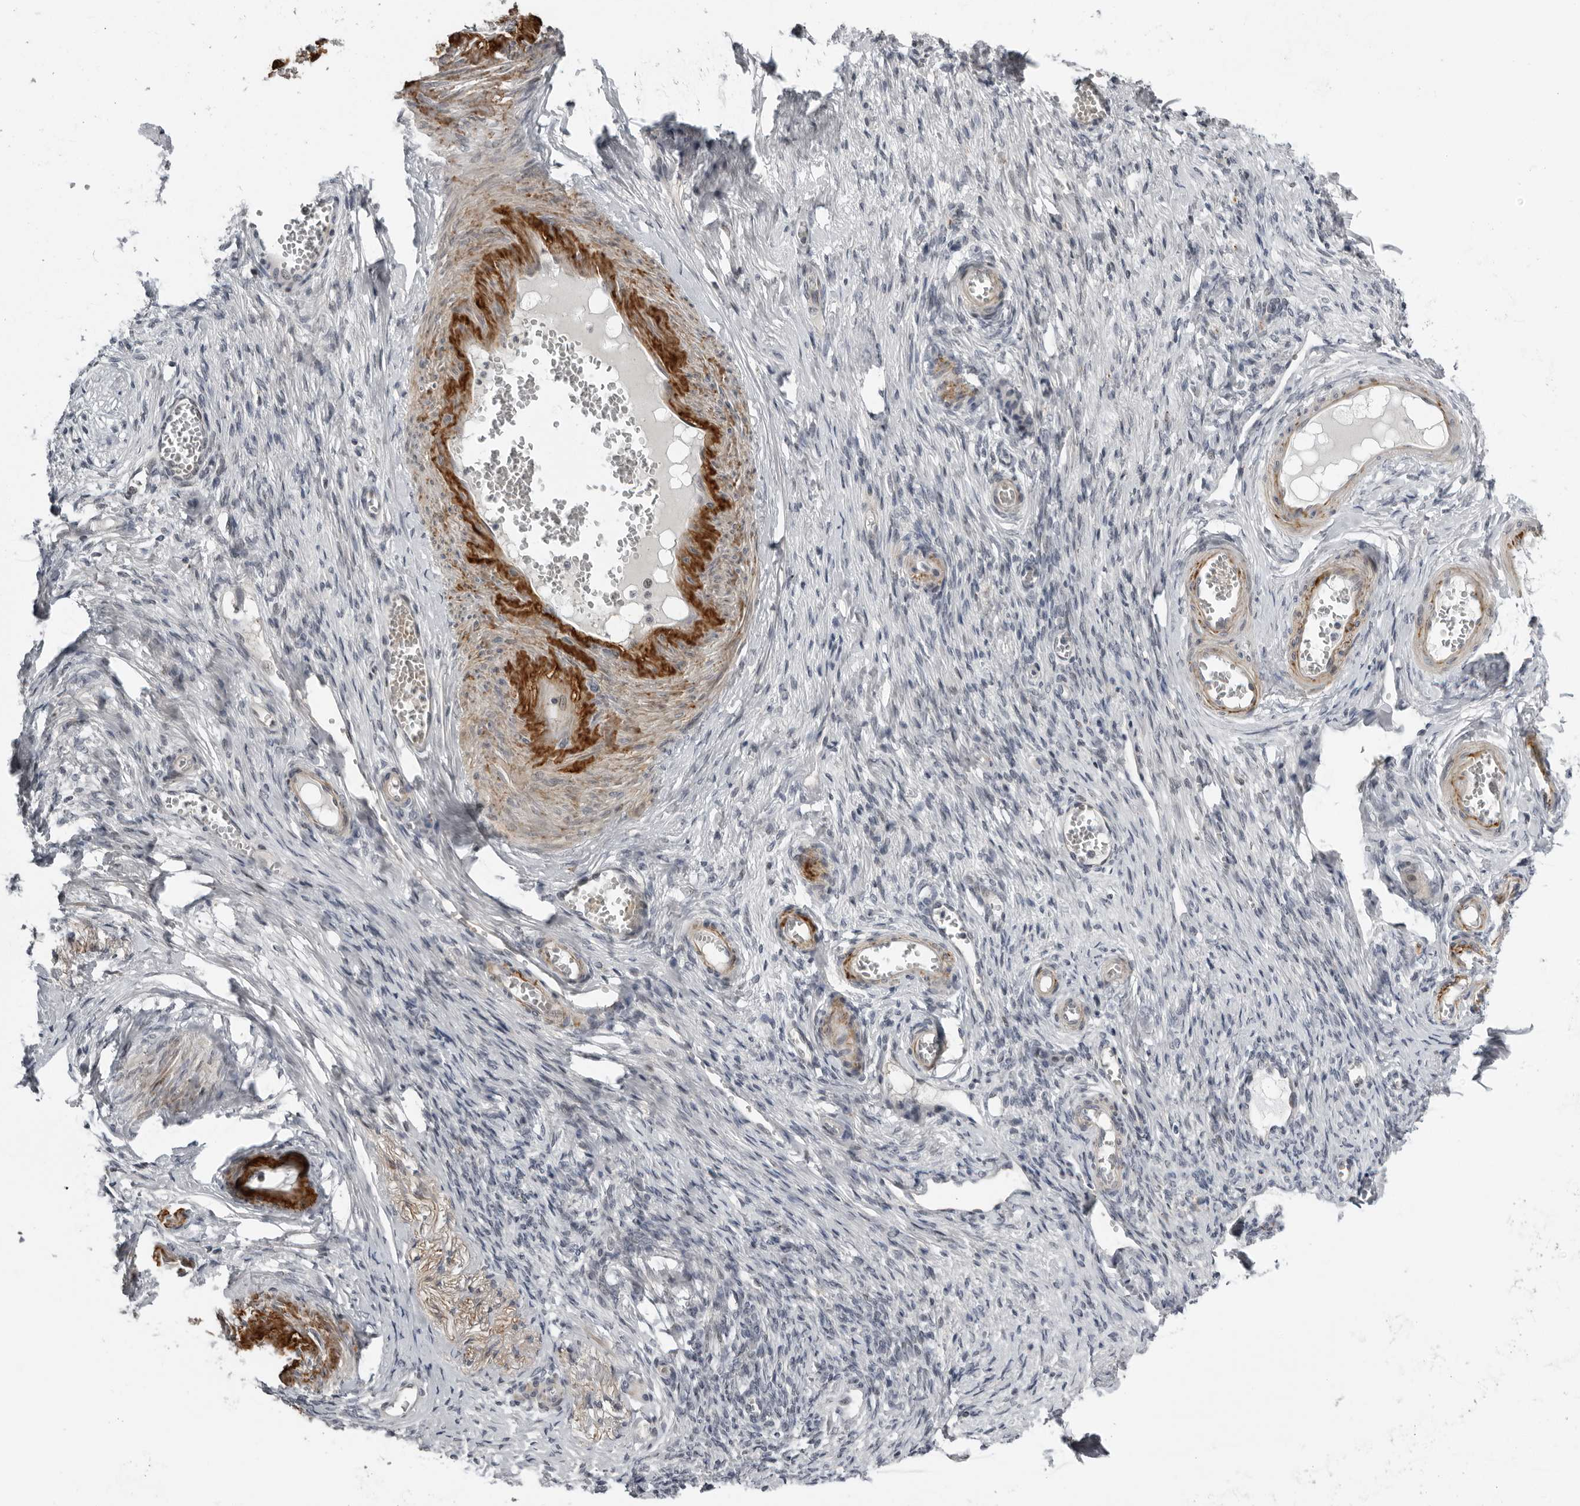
{"staining": {"intensity": "negative", "quantity": "none", "location": "none"}, "tissue": "adipose tissue", "cell_type": "Adipocytes", "image_type": "normal", "snomed": [{"axis": "morphology", "description": "Normal tissue, NOS"}, {"axis": "topography", "description": "Vascular tissue"}, {"axis": "topography", "description": "Fallopian tube"}, {"axis": "topography", "description": "Ovary"}], "caption": "Histopathology image shows no protein positivity in adipocytes of normal adipose tissue.", "gene": "ALPK2", "patient": {"sex": "female", "age": 67}}